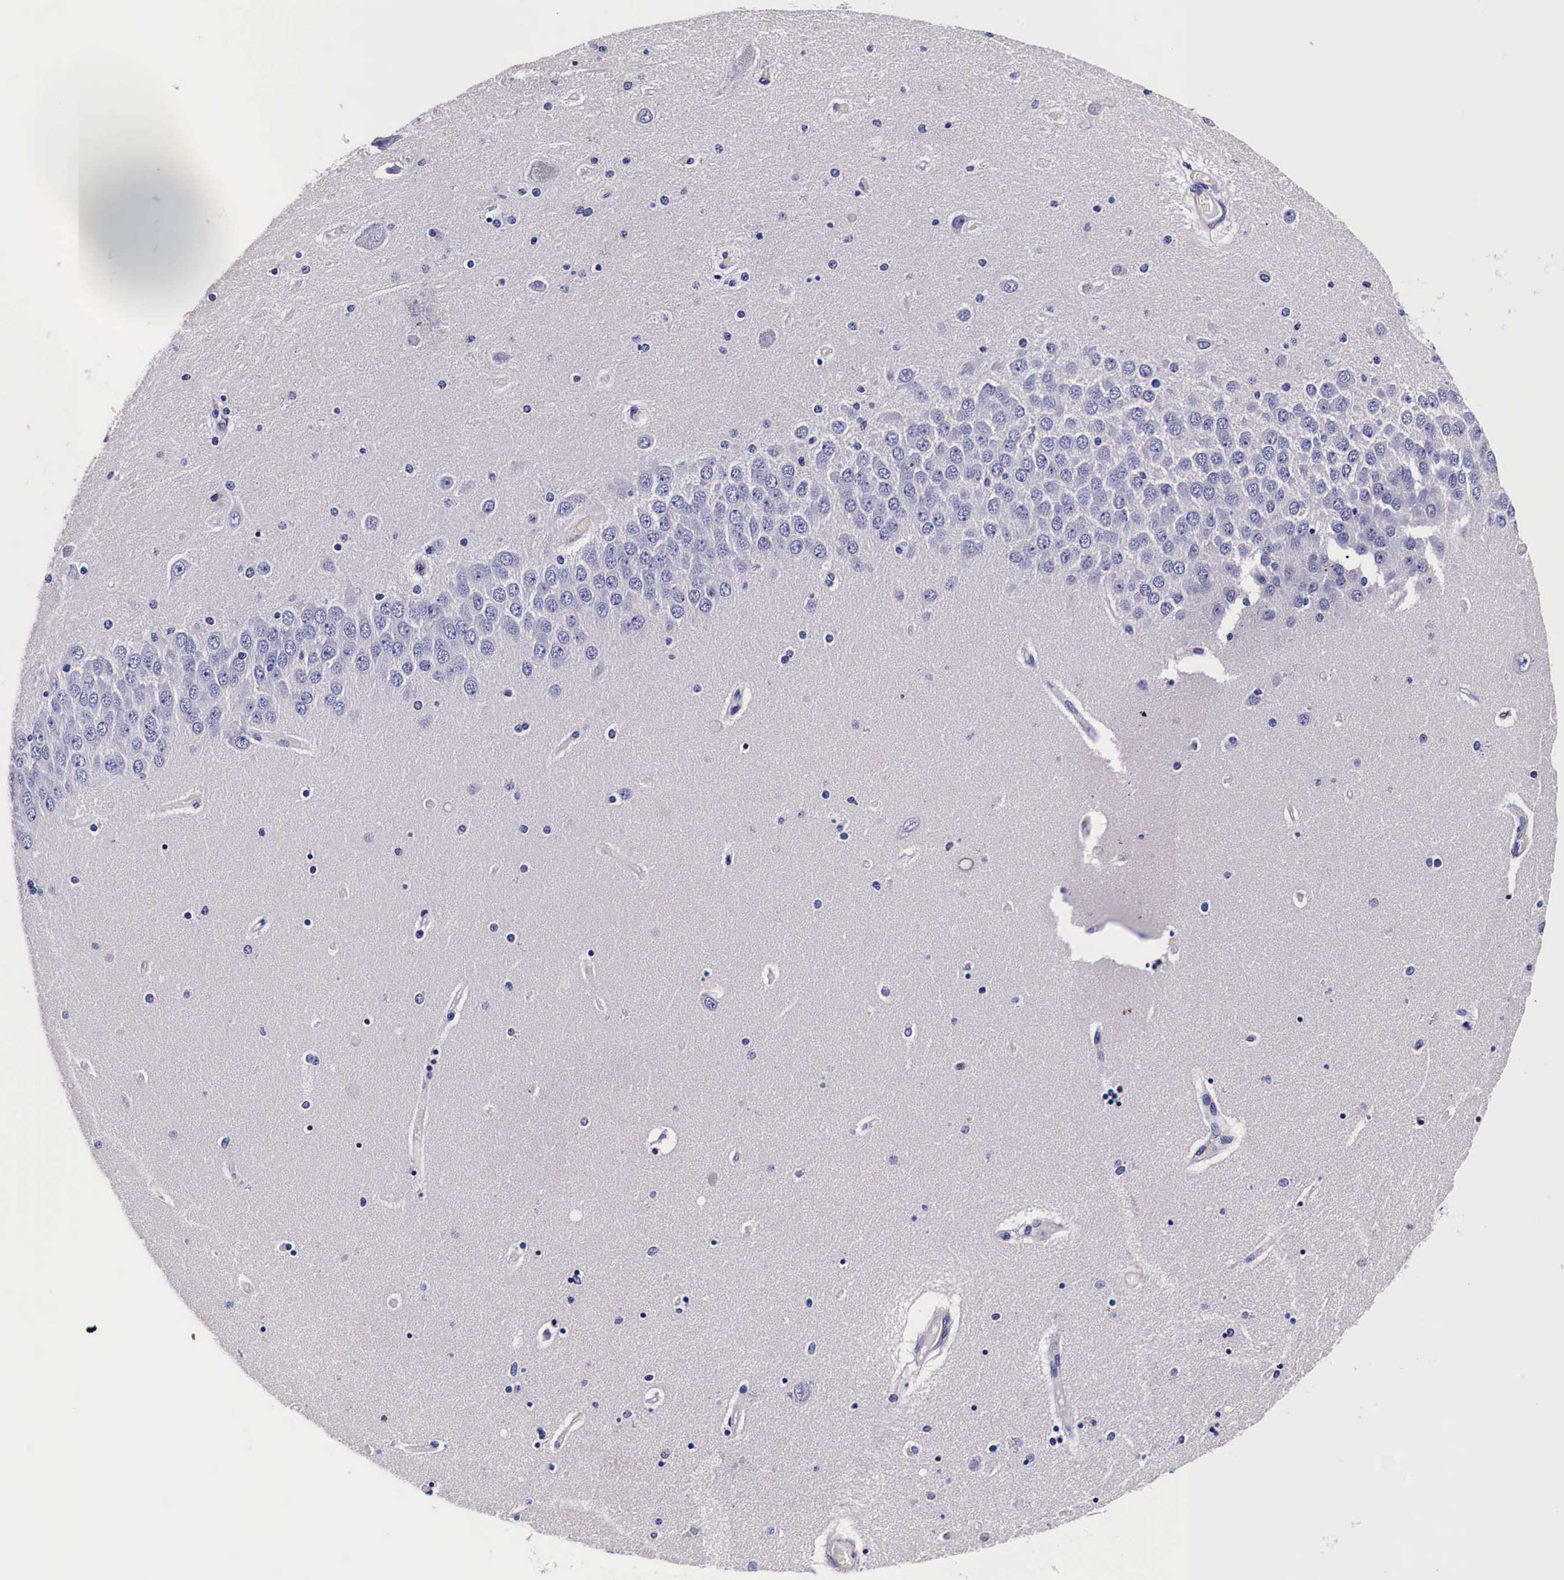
{"staining": {"intensity": "negative", "quantity": "none", "location": "none"}, "tissue": "hippocampus", "cell_type": "Glial cells", "image_type": "normal", "snomed": [{"axis": "morphology", "description": "Normal tissue, NOS"}, {"axis": "topography", "description": "Hippocampus"}], "caption": "The micrograph exhibits no staining of glial cells in benign hippocampus.", "gene": "HSPB1", "patient": {"sex": "female", "age": 54}}